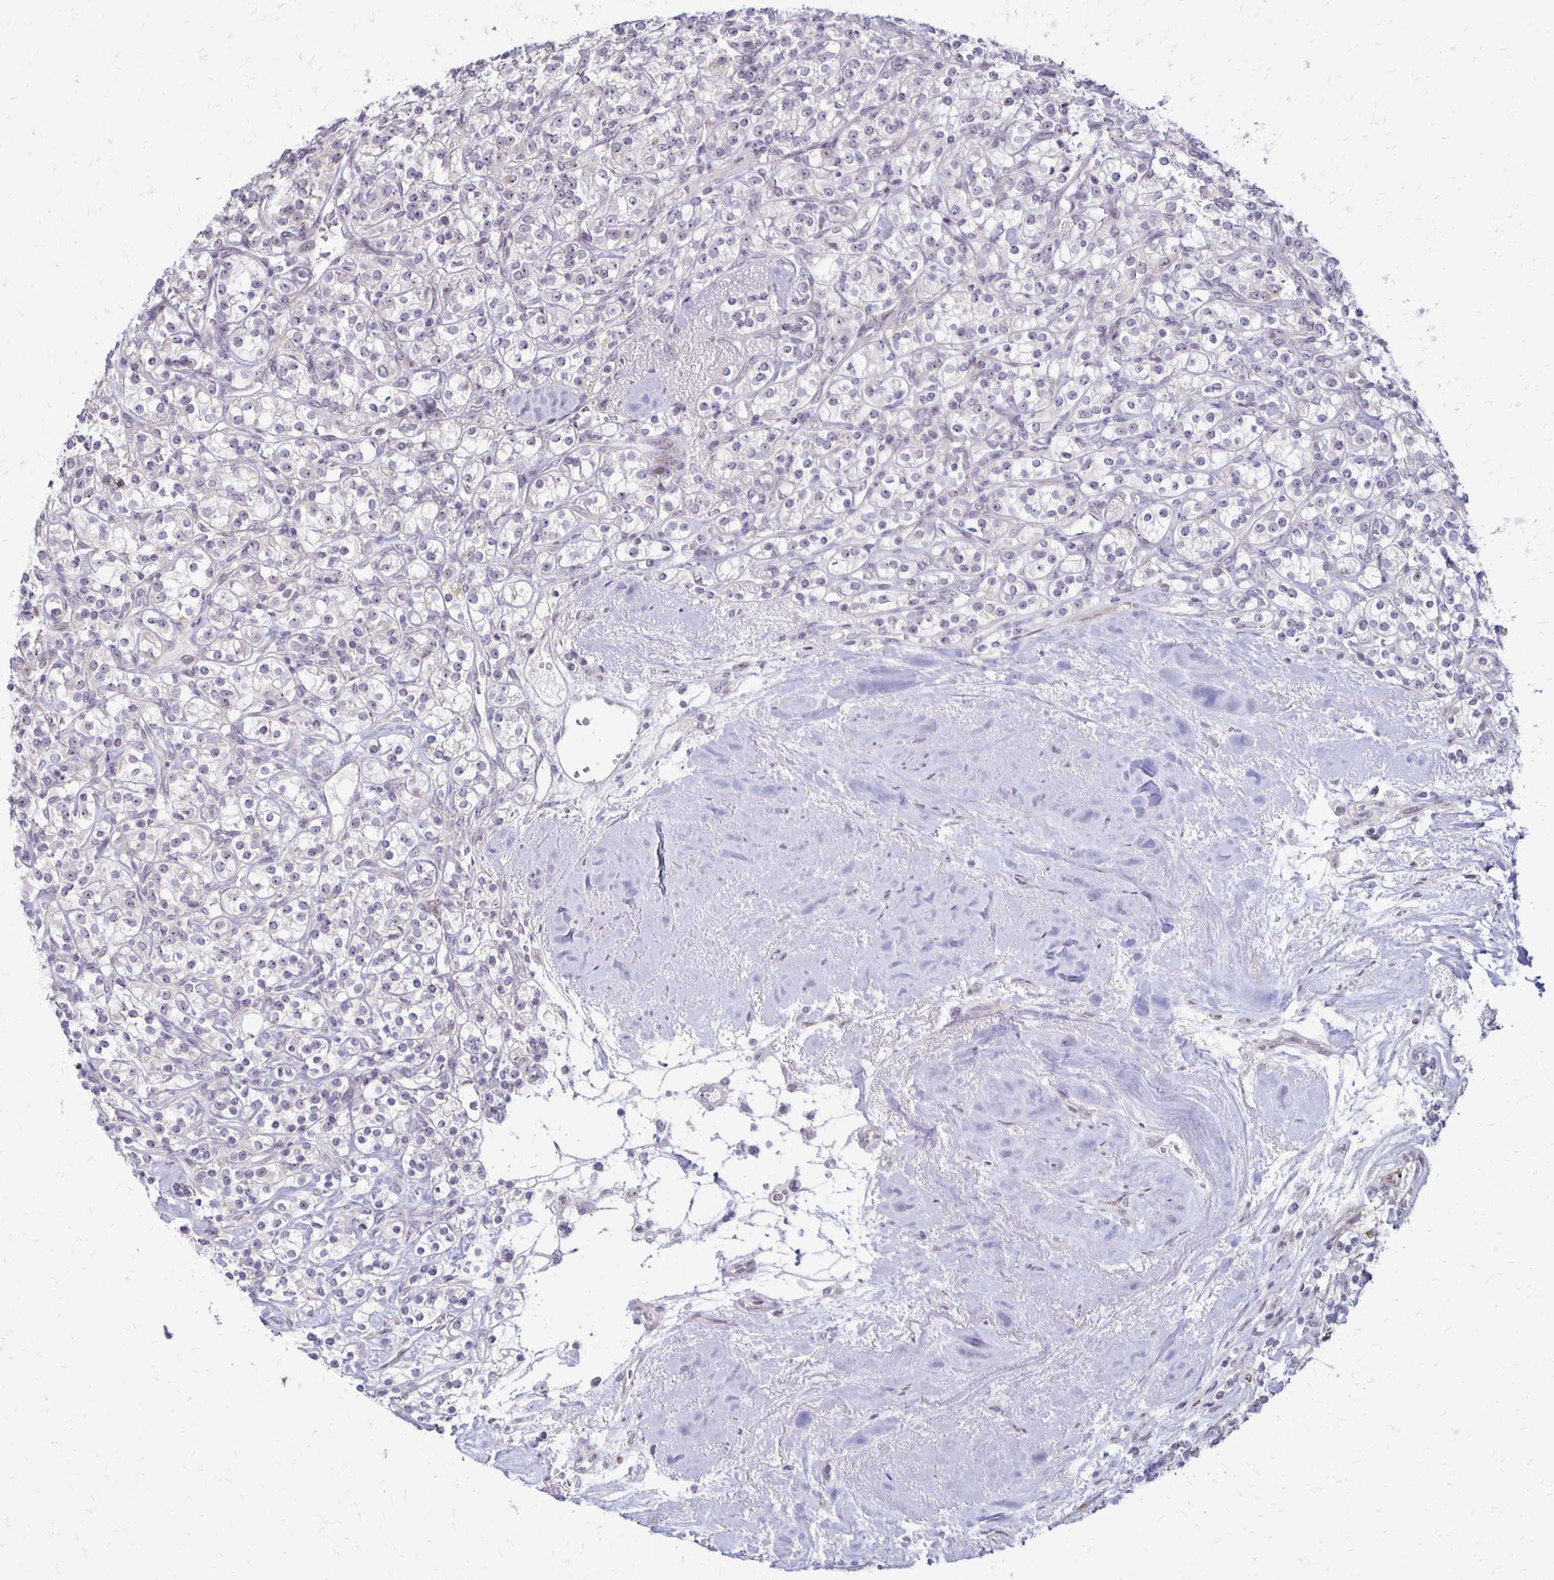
{"staining": {"intensity": "negative", "quantity": "none", "location": "none"}, "tissue": "renal cancer", "cell_type": "Tumor cells", "image_type": "cancer", "snomed": [{"axis": "morphology", "description": "Adenocarcinoma, NOS"}, {"axis": "topography", "description": "Kidney"}], "caption": "Immunohistochemistry histopathology image of neoplastic tissue: adenocarcinoma (renal) stained with DAB (3,3'-diaminobenzidine) demonstrates no significant protein staining in tumor cells. (DAB (3,3'-diaminobenzidine) IHC with hematoxylin counter stain).", "gene": "DAGLA", "patient": {"sex": "male", "age": 77}}